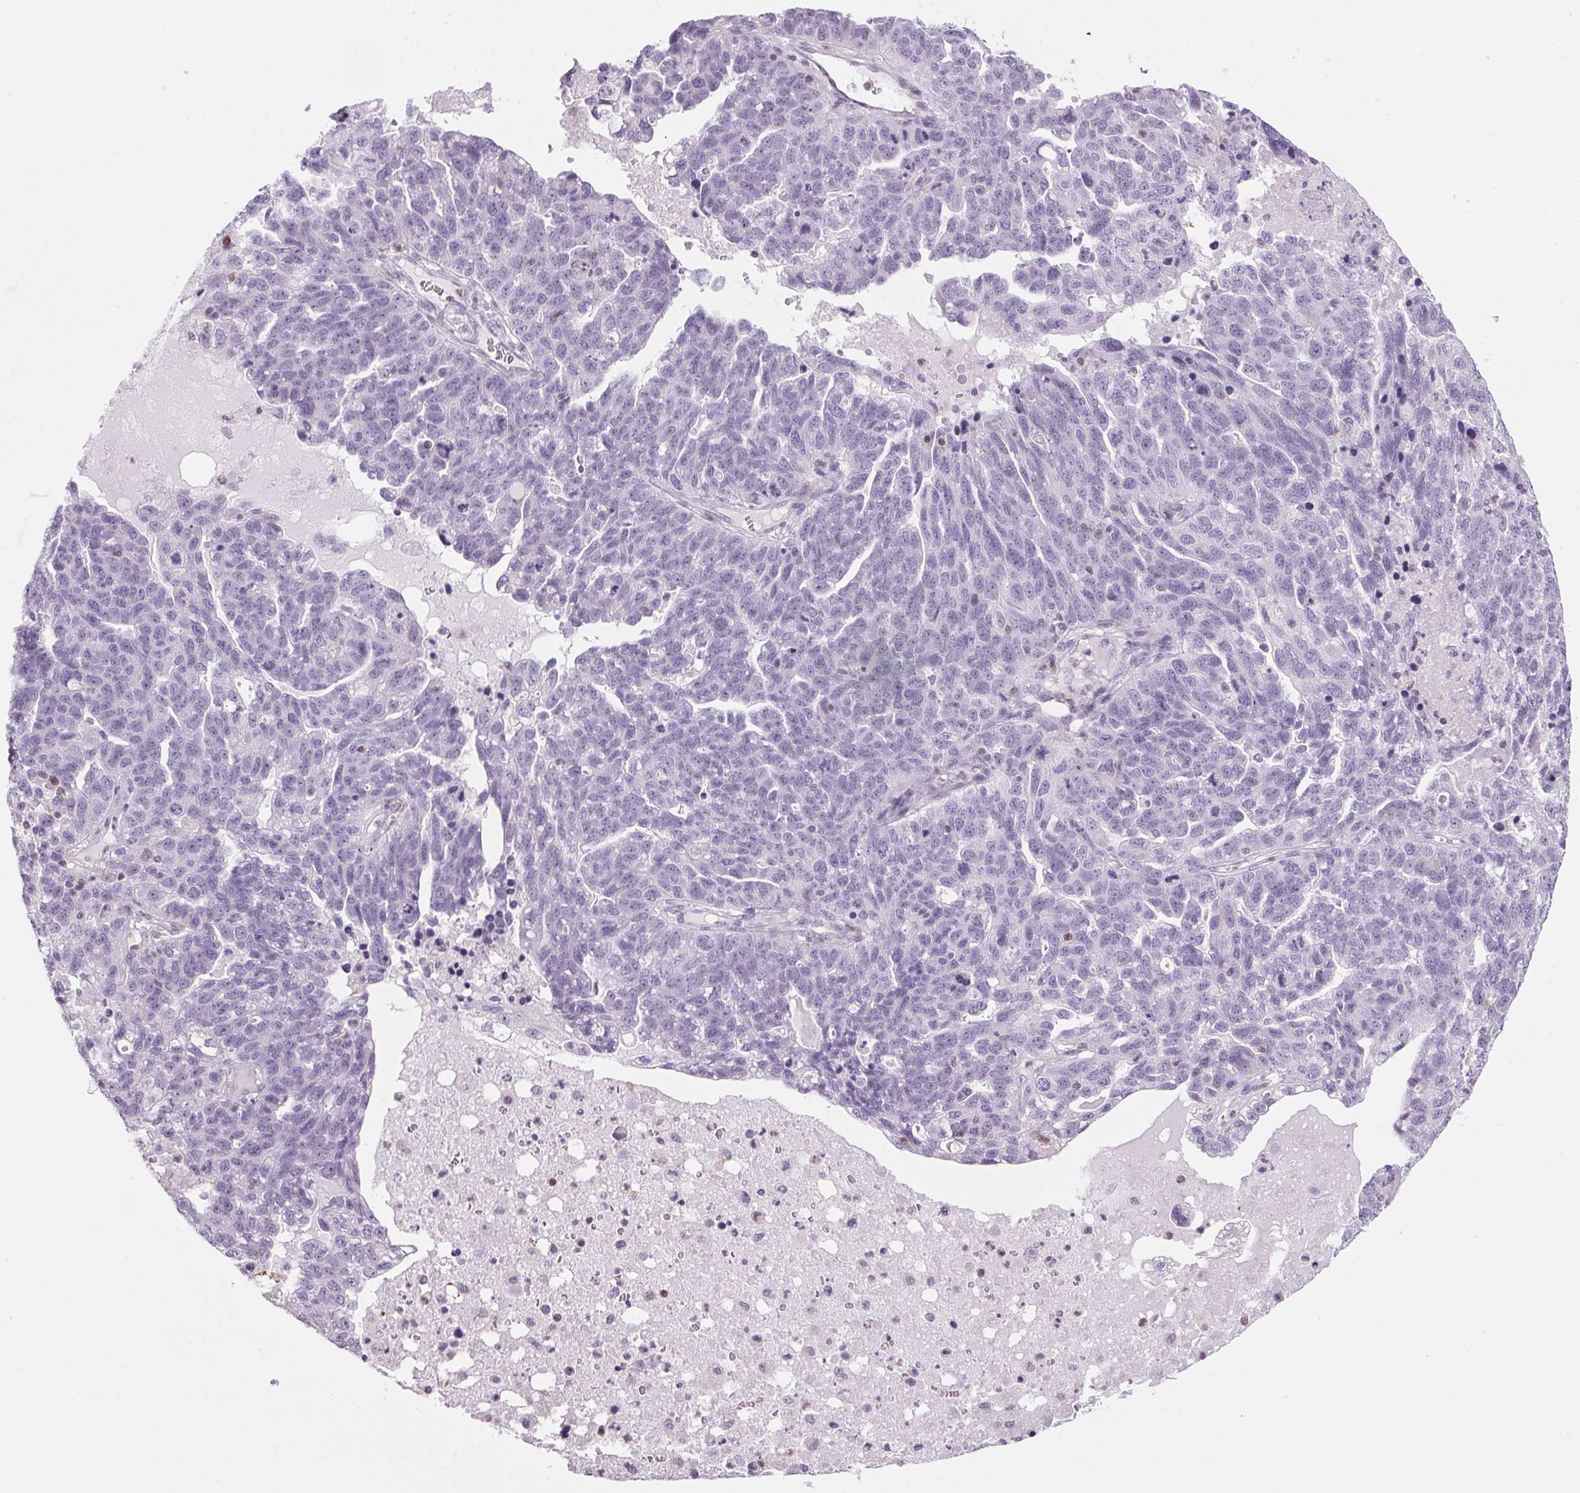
{"staining": {"intensity": "negative", "quantity": "none", "location": "none"}, "tissue": "ovarian cancer", "cell_type": "Tumor cells", "image_type": "cancer", "snomed": [{"axis": "morphology", "description": "Cystadenocarcinoma, serous, NOS"}, {"axis": "topography", "description": "Ovary"}], "caption": "High magnification brightfield microscopy of serous cystadenocarcinoma (ovarian) stained with DAB (3,3'-diaminobenzidine) (brown) and counterstained with hematoxylin (blue): tumor cells show no significant expression. (Stains: DAB IHC with hematoxylin counter stain, Microscopy: brightfield microscopy at high magnification).", "gene": "SLC6A19", "patient": {"sex": "female", "age": 71}}